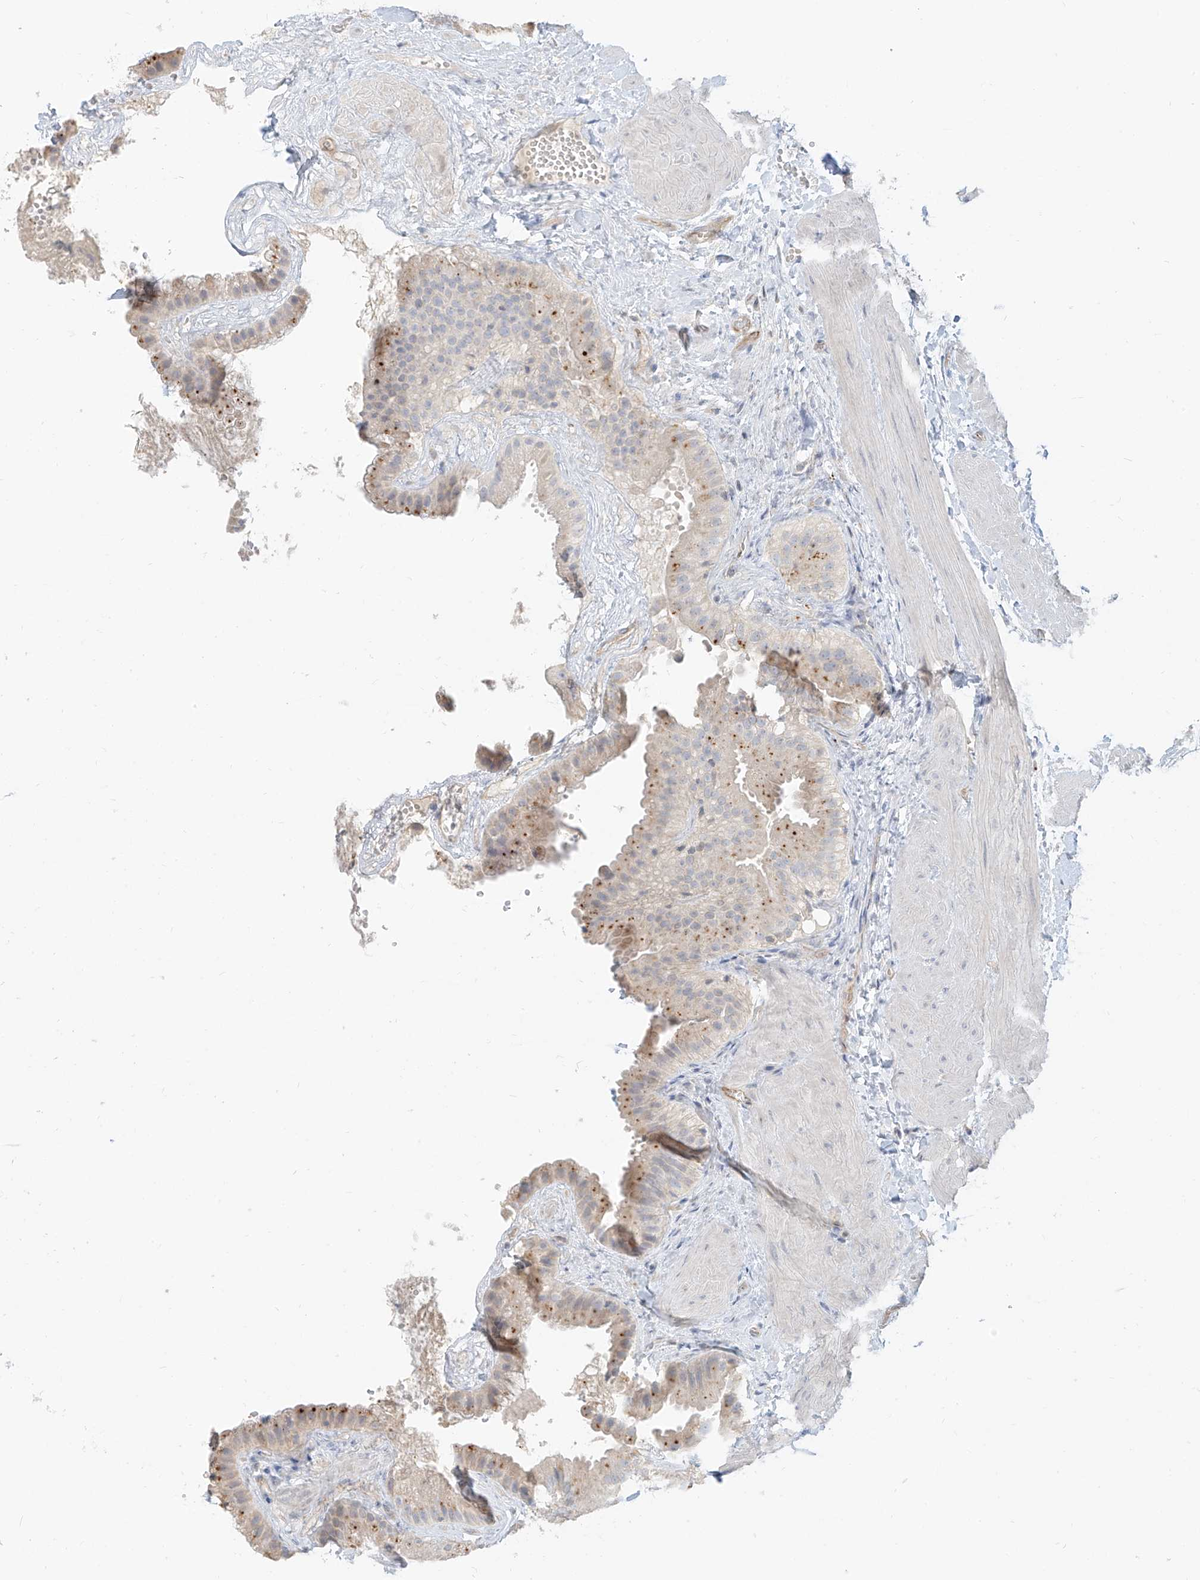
{"staining": {"intensity": "moderate", "quantity": "<25%", "location": "cytoplasmic/membranous"}, "tissue": "gallbladder", "cell_type": "Glandular cells", "image_type": "normal", "snomed": [{"axis": "morphology", "description": "Normal tissue, NOS"}, {"axis": "topography", "description": "Gallbladder"}], "caption": "This photomicrograph exhibits IHC staining of unremarkable human gallbladder, with low moderate cytoplasmic/membranous positivity in about <25% of glandular cells.", "gene": "C2orf42", "patient": {"sex": "male", "age": 55}}